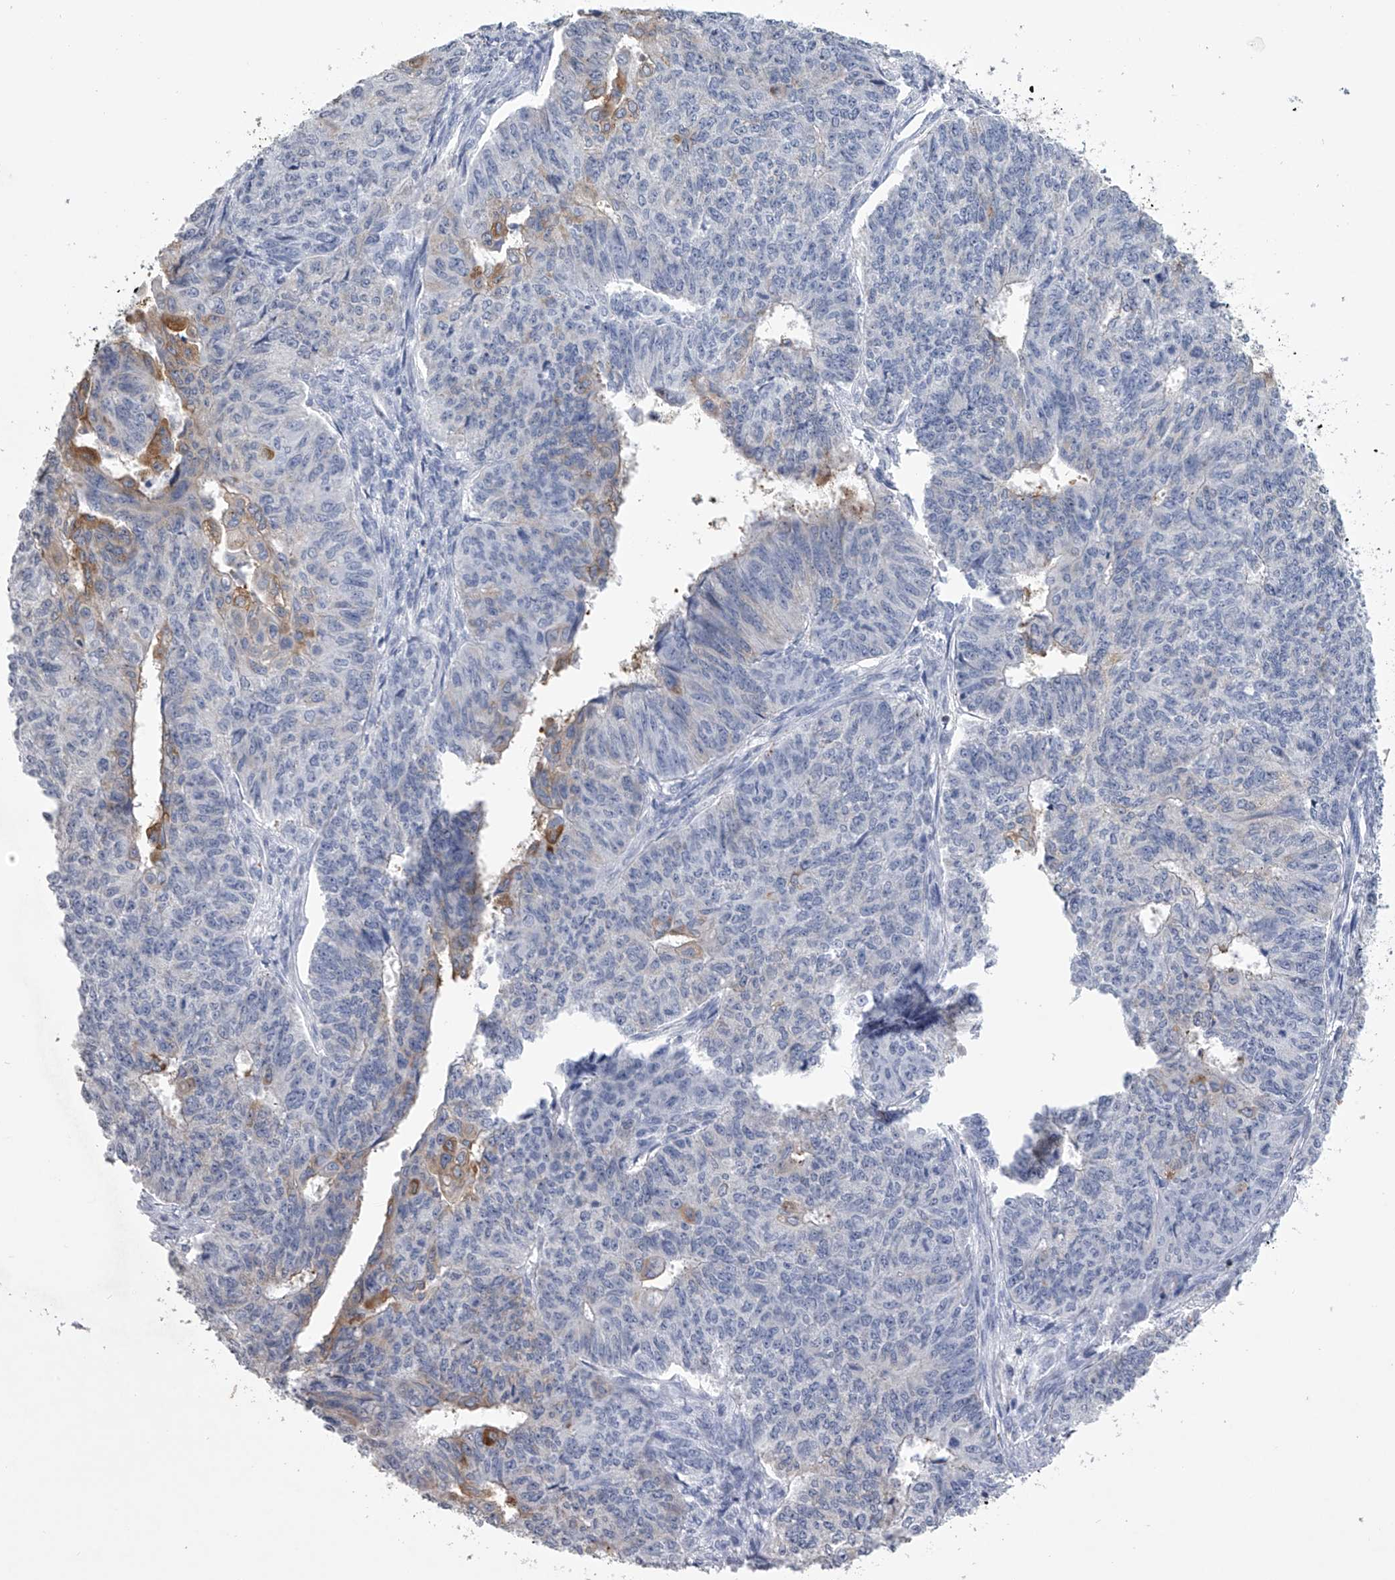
{"staining": {"intensity": "weak", "quantity": "<25%", "location": "cytoplasmic/membranous"}, "tissue": "endometrial cancer", "cell_type": "Tumor cells", "image_type": "cancer", "snomed": [{"axis": "morphology", "description": "Adenocarcinoma, NOS"}, {"axis": "topography", "description": "Endometrium"}], "caption": "Photomicrograph shows no protein positivity in tumor cells of endometrial cancer tissue.", "gene": "TASP1", "patient": {"sex": "female", "age": 32}}